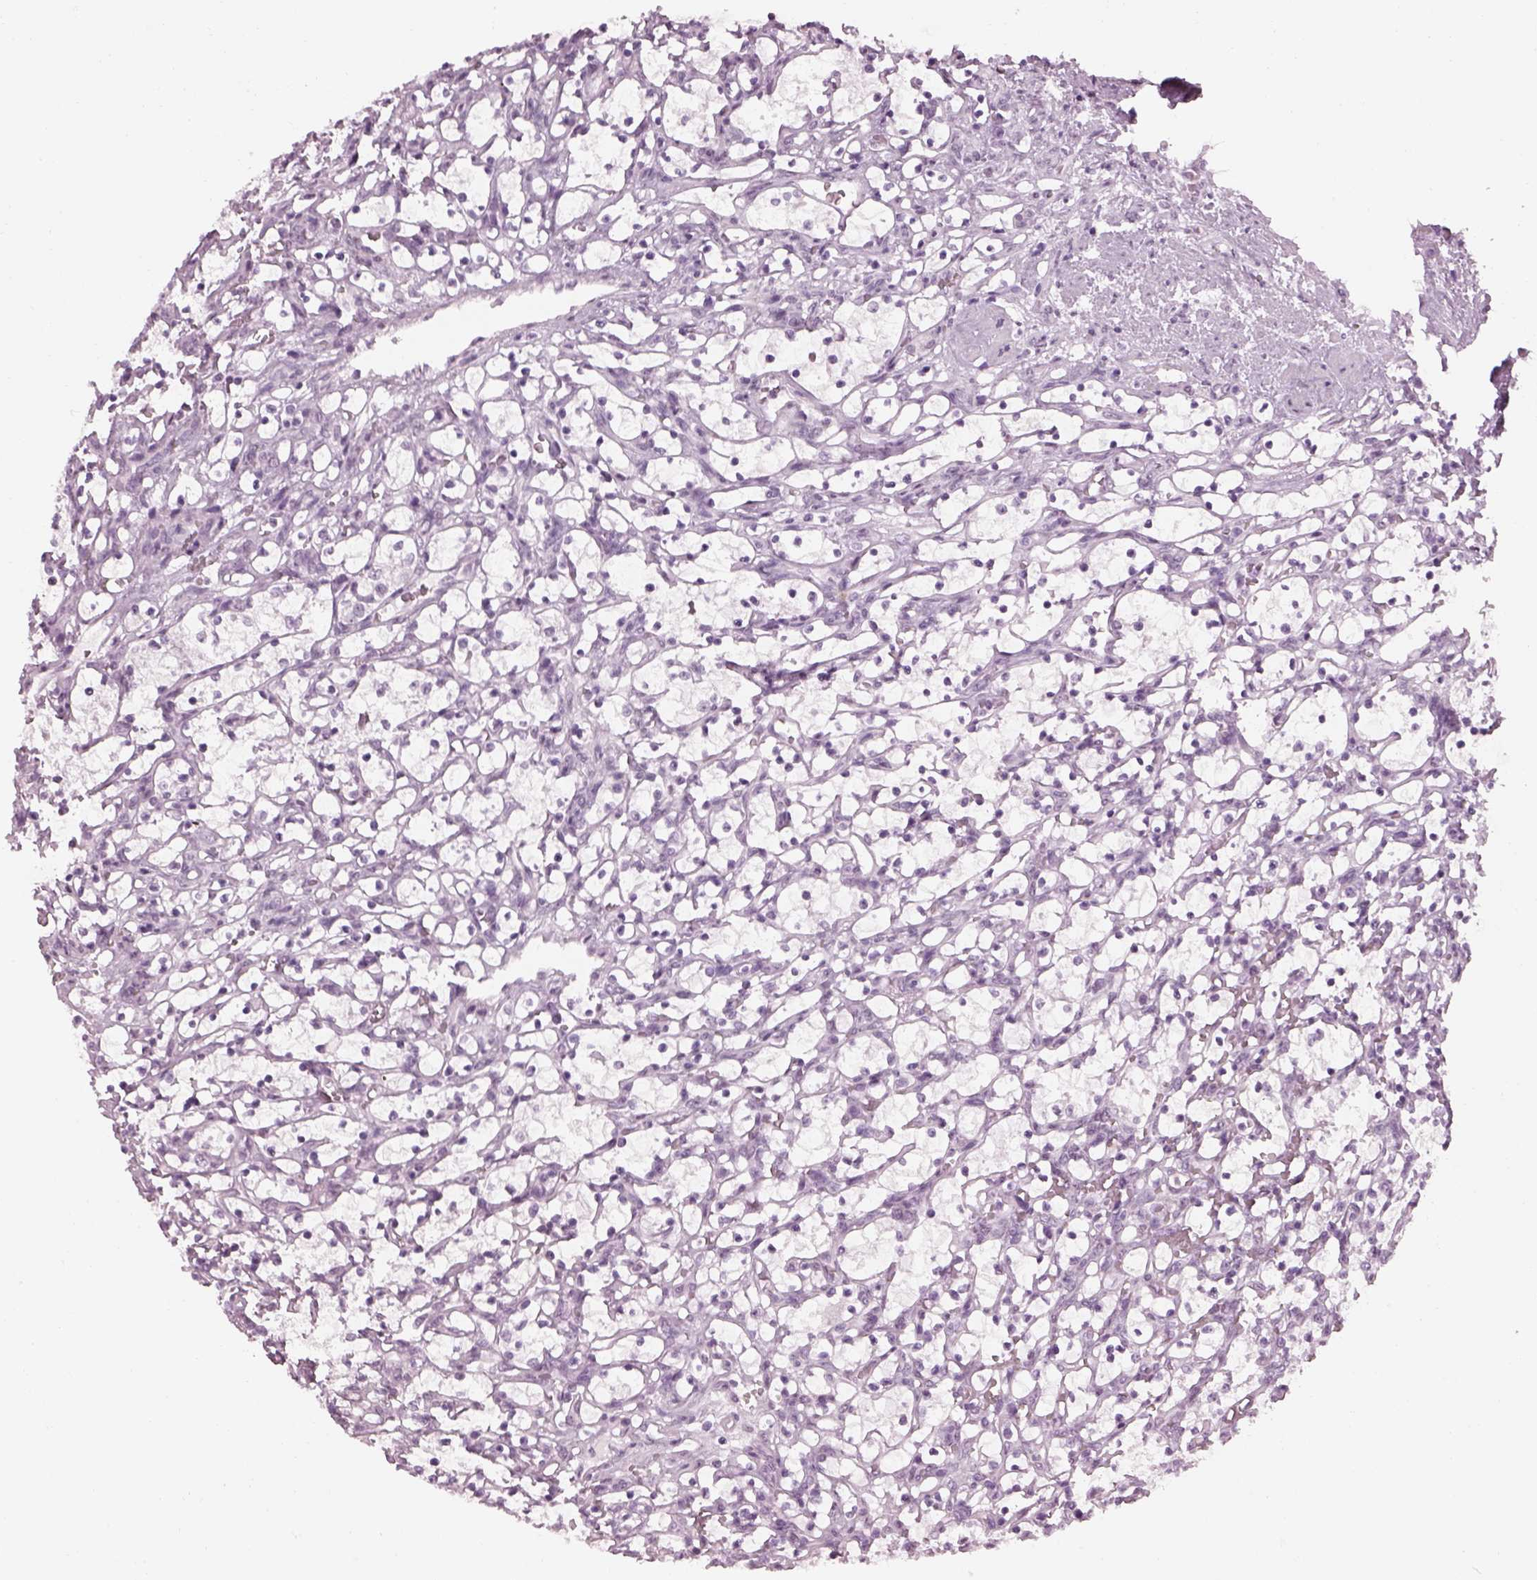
{"staining": {"intensity": "negative", "quantity": "none", "location": "none"}, "tissue": "renal cancer", "cell_type": "Tumor cells", "image_type": "cancer", "snomed": [{"axis": "morphology", "description": "Adenocarcinoma, NOS"}, {"axis": "topography", "description": "Kidney"}], "caption": "This image is of adenocarcinoma (renal) stained with immunohistochemistry to label a protein in brown with the nuclei are counter-stained blue. There is no positivity in tumor cells.", "gene": "ADGRG2", "patient": {"sex": "female", "age": 69}}